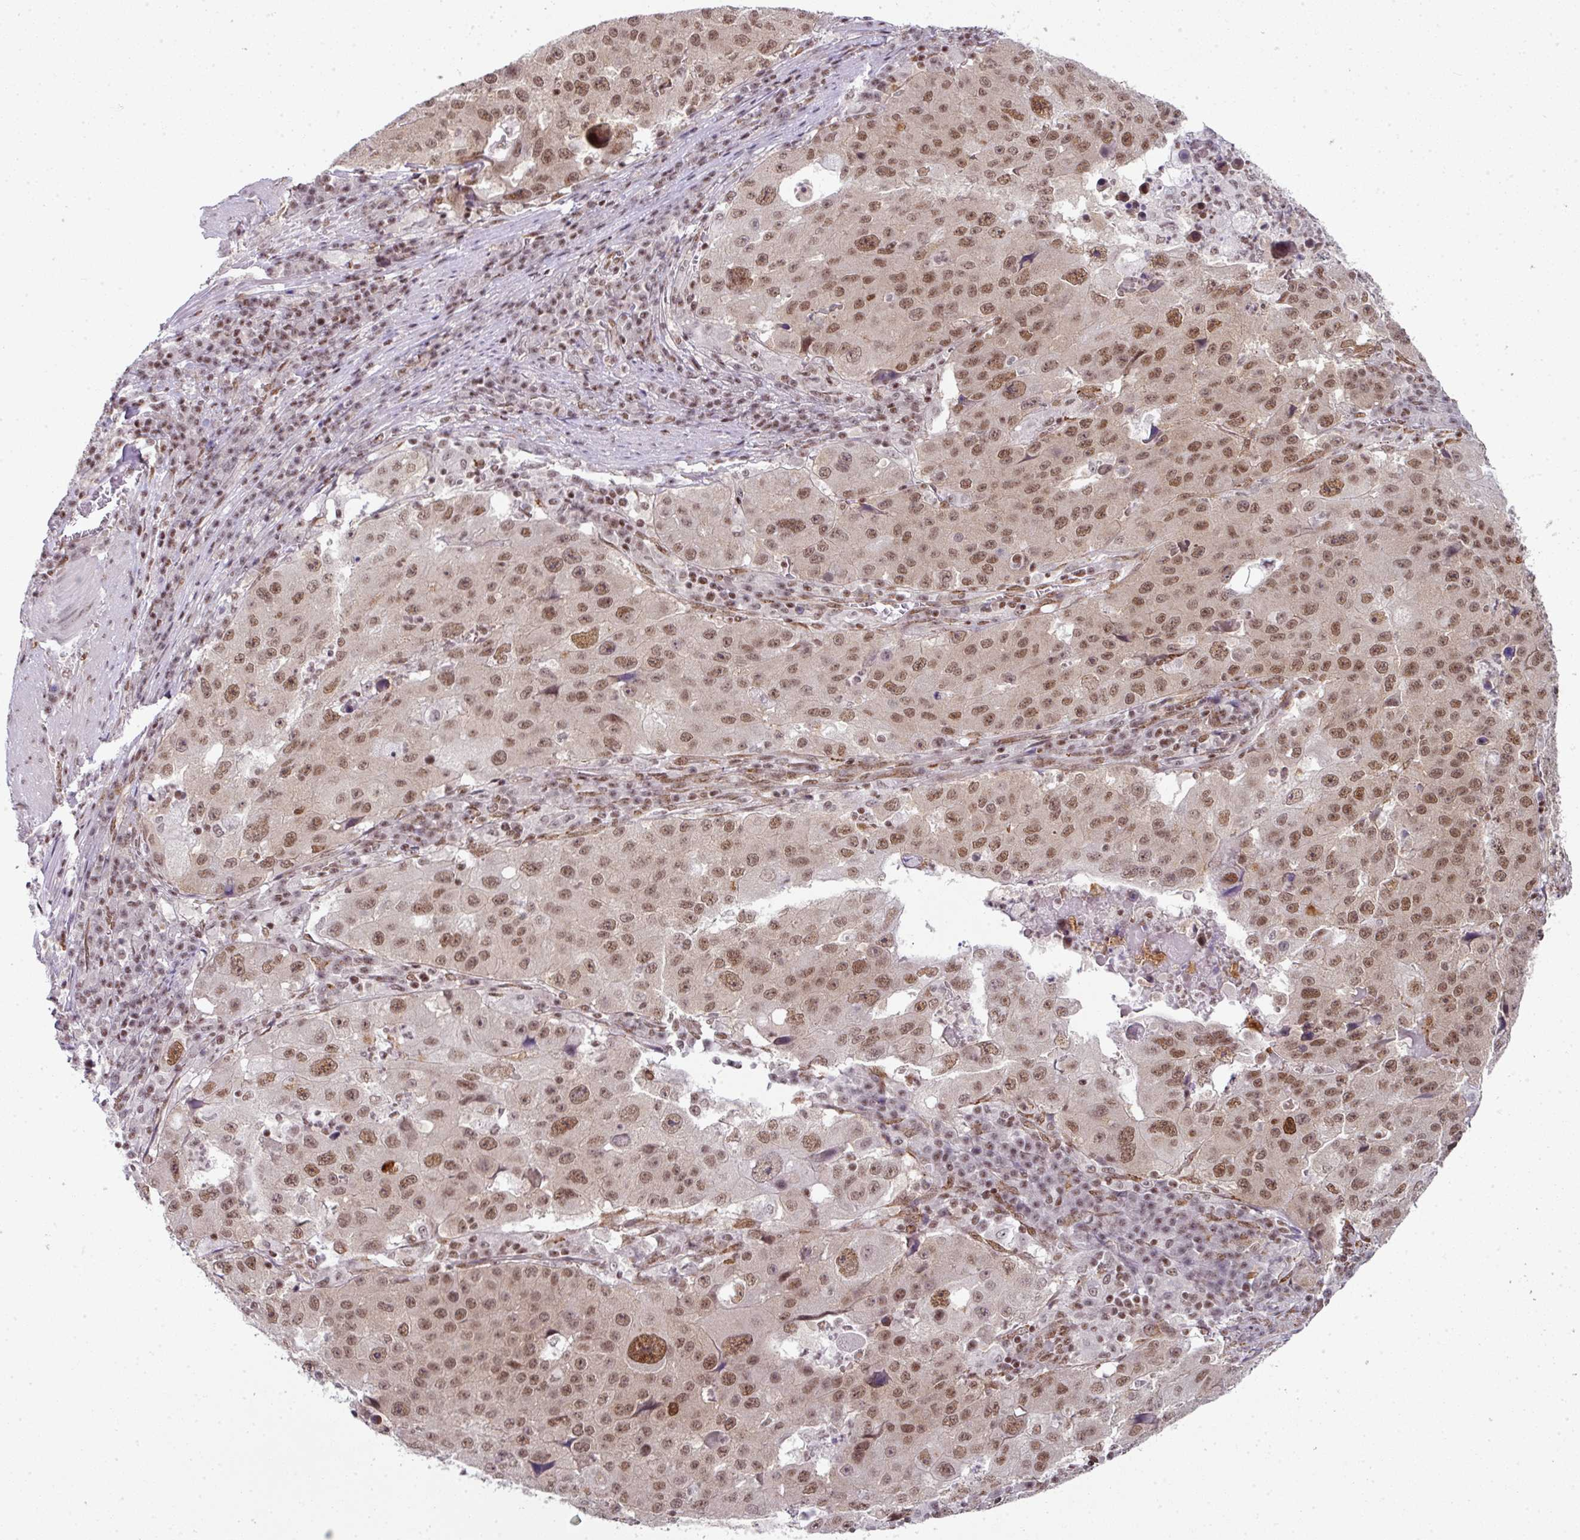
{"staining": {"intensity": "moderate", "quantity": ">75%", "location": "nuclear"}, "tissue": "stomach cancer", "cell_type": "Tumor cells", "image_type": "cancer", "snomed": [{"axis": "morphology", "description": "Adenocarcinoma, NOS"}, {"axis": "topography", "description": "Stomach"}], "caption": "Tumor cells display moderate nuclear staining in about >75% of cells in stomach cancer (adenocarcinoma). Nuclei are stained in blue.", "gene": "NFYA", "patient": {"sex": "male", "age": 71}}